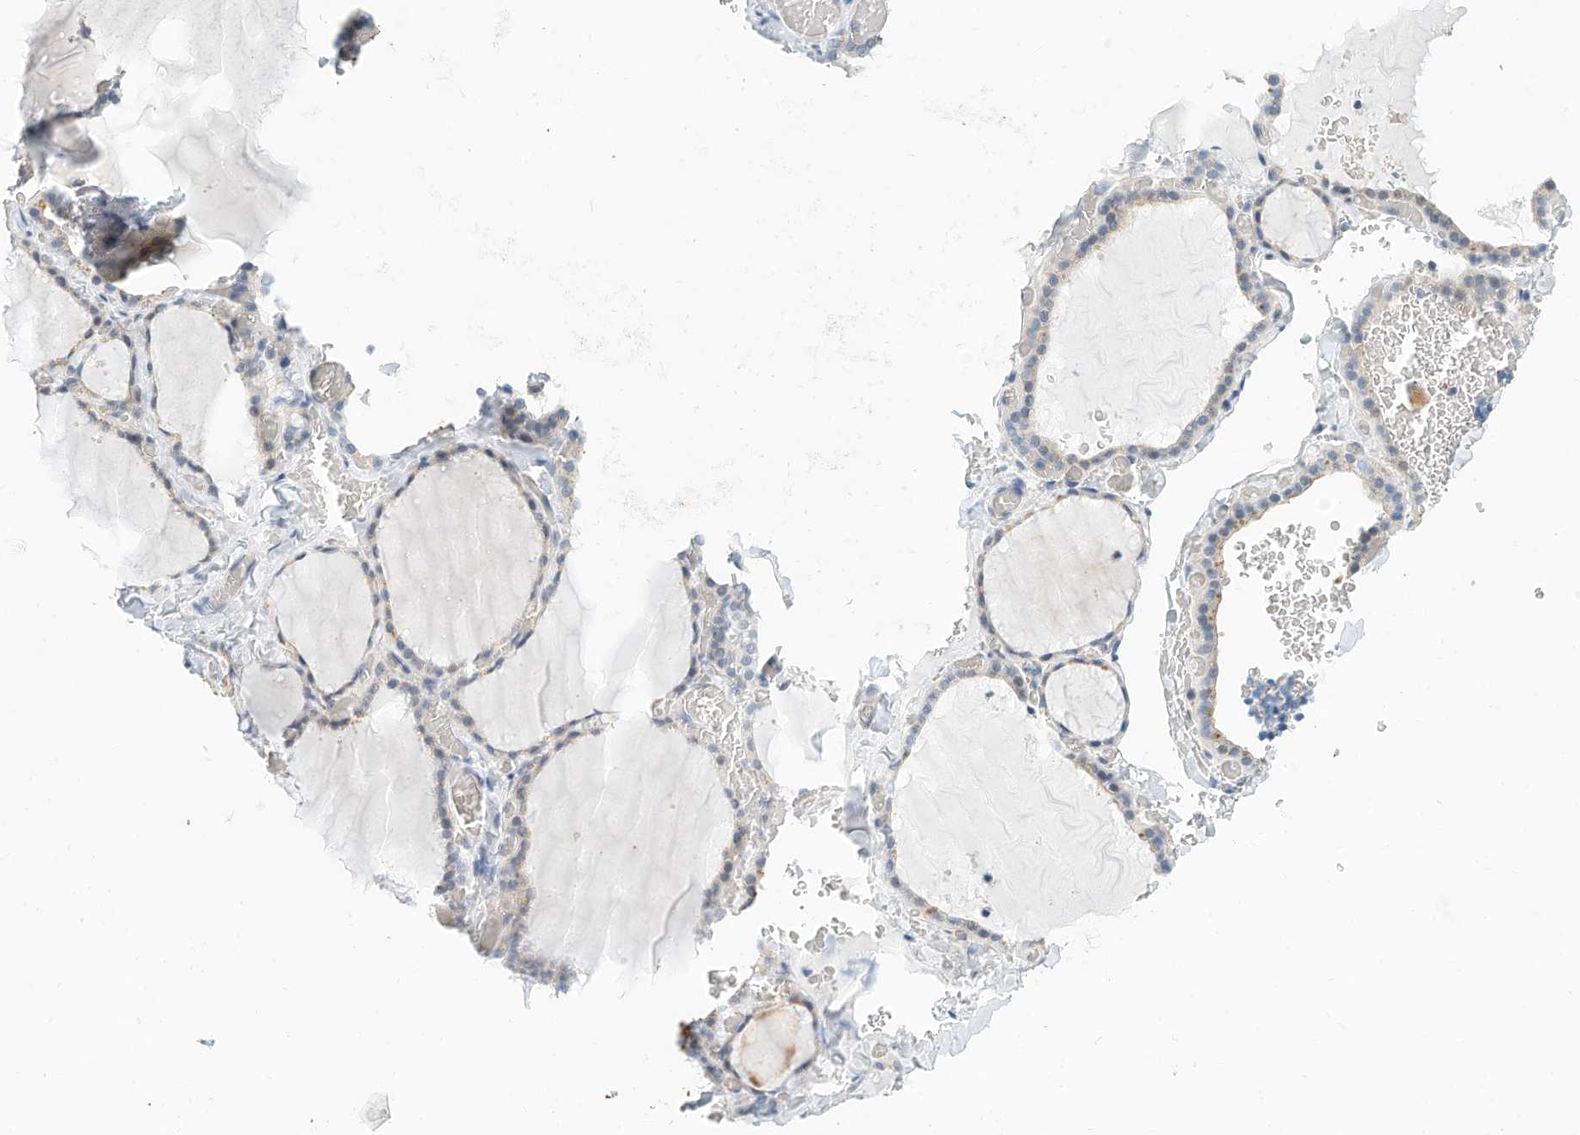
{"staining": {"intensity": "negative", "quantity": "none", "location": "none"}, "tissue": "thyroid gland", "cell_type": "Glandular cells", "image_type": "normal", "snomed": [{"axis": "morphology", "description": "Normal tissue, NOS"}, {"axis": "topography", "description": "Thyroid gland"}], "caption": "Immunohistochemistry micrograph of normal thyroid gland stained for a protein (brown), which shows no staining in glandular cells. Brightfield microscopy of immunohistochemistry stained with DAB (brown) and hematoxylin (blue), captured at high magnification.", "gene": "ARHGAP28", "patient": {"sex": "female", "age": 22}}